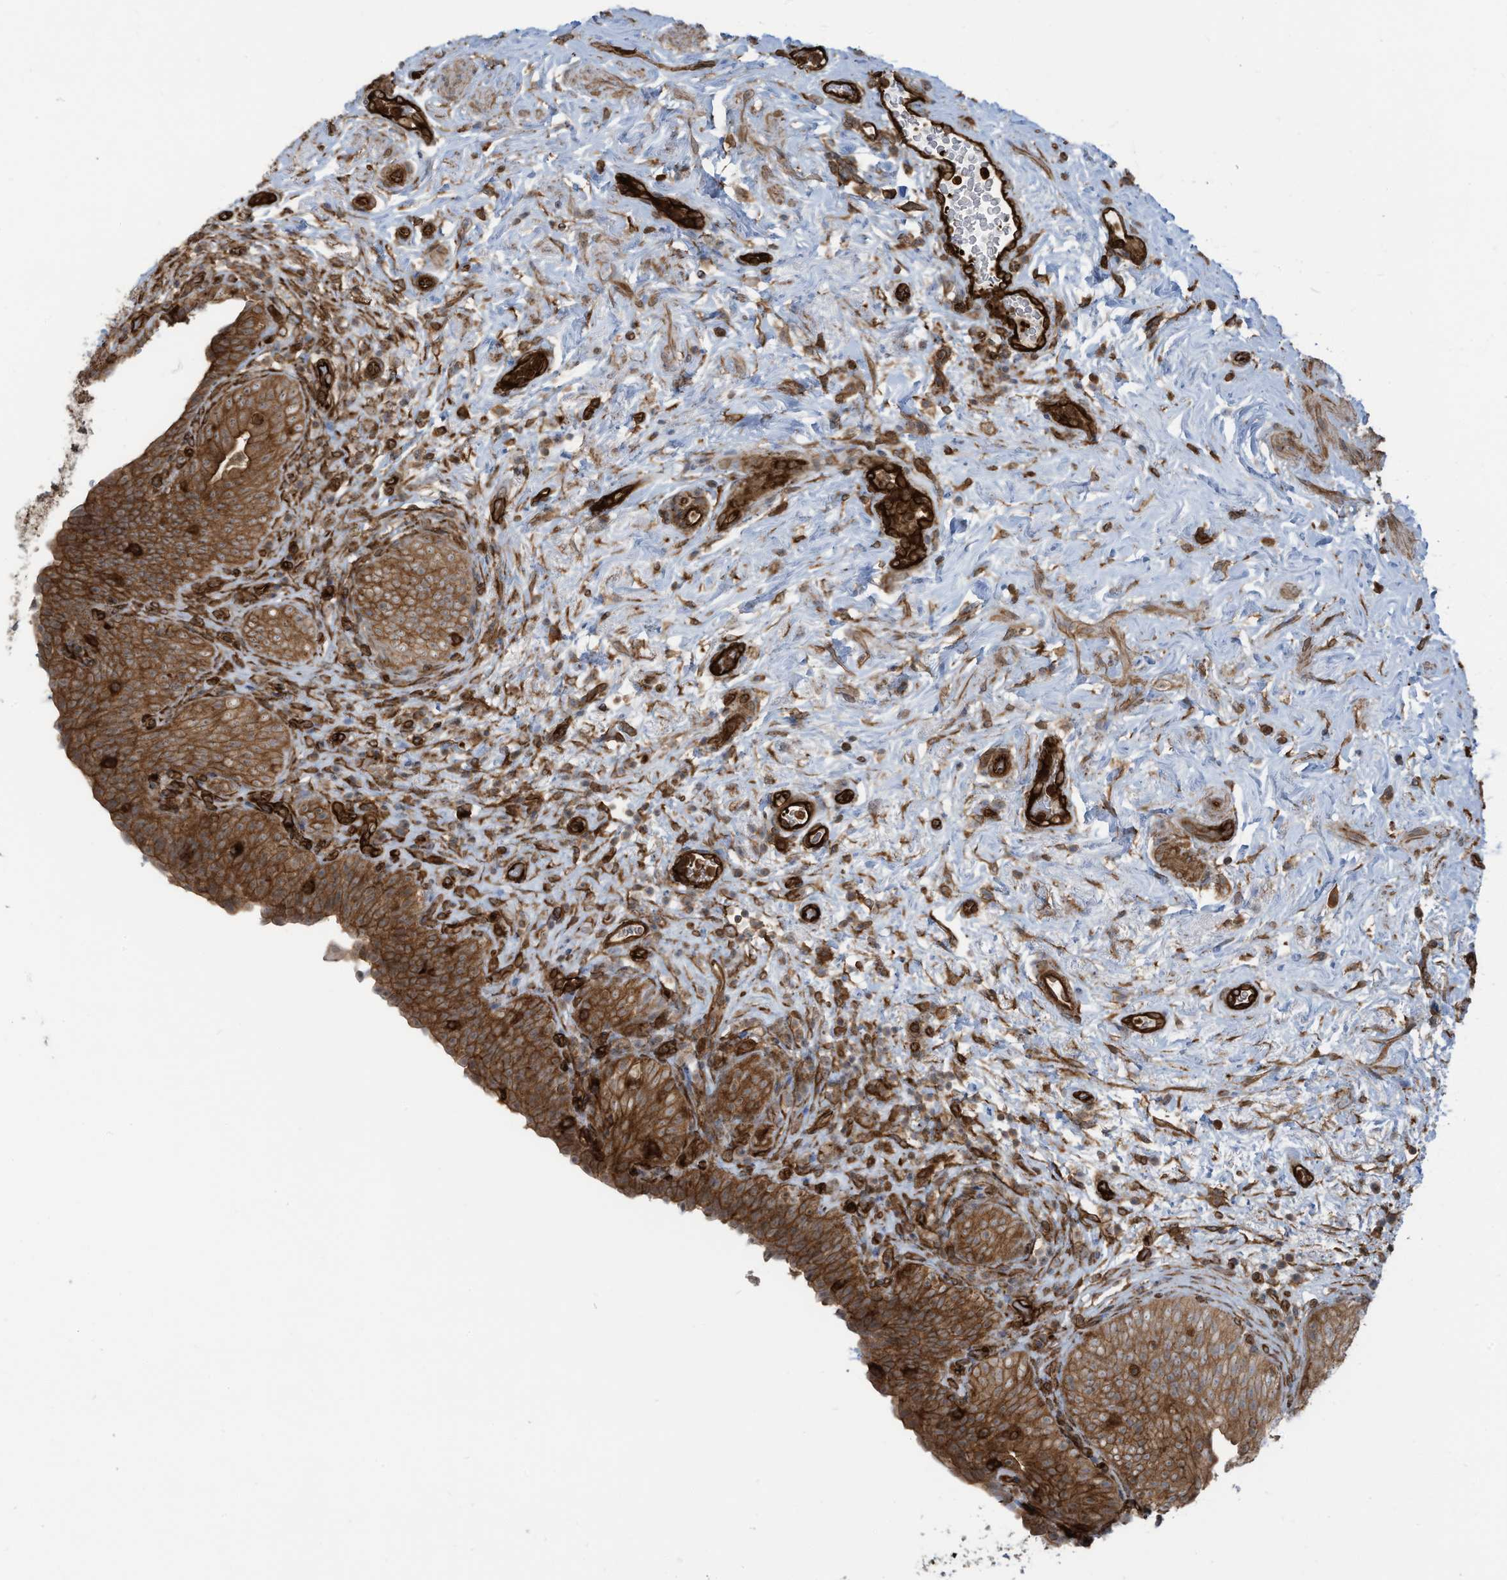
{"staining": {"intensity": "strong", "quantity": "25%-75%", "location": "cytoplasmic/membranous"}, "tissue": "urinary bladder", "cell_type": "Urothelial cells", "image_type": "normal", "snomed": [{"axis": "morphology", "description": "Normal tissue, NOS"}, {"axis": "topography", "description": "Urinary bladder"}], "caption": "Protein staining of benign urinary bladder exhibits strong cytoplasmic/membranous expression in about 25%-75% of urothelial cells.", "gene": "SLC9A2", "patient": {"sex": "male", "age": 83}}